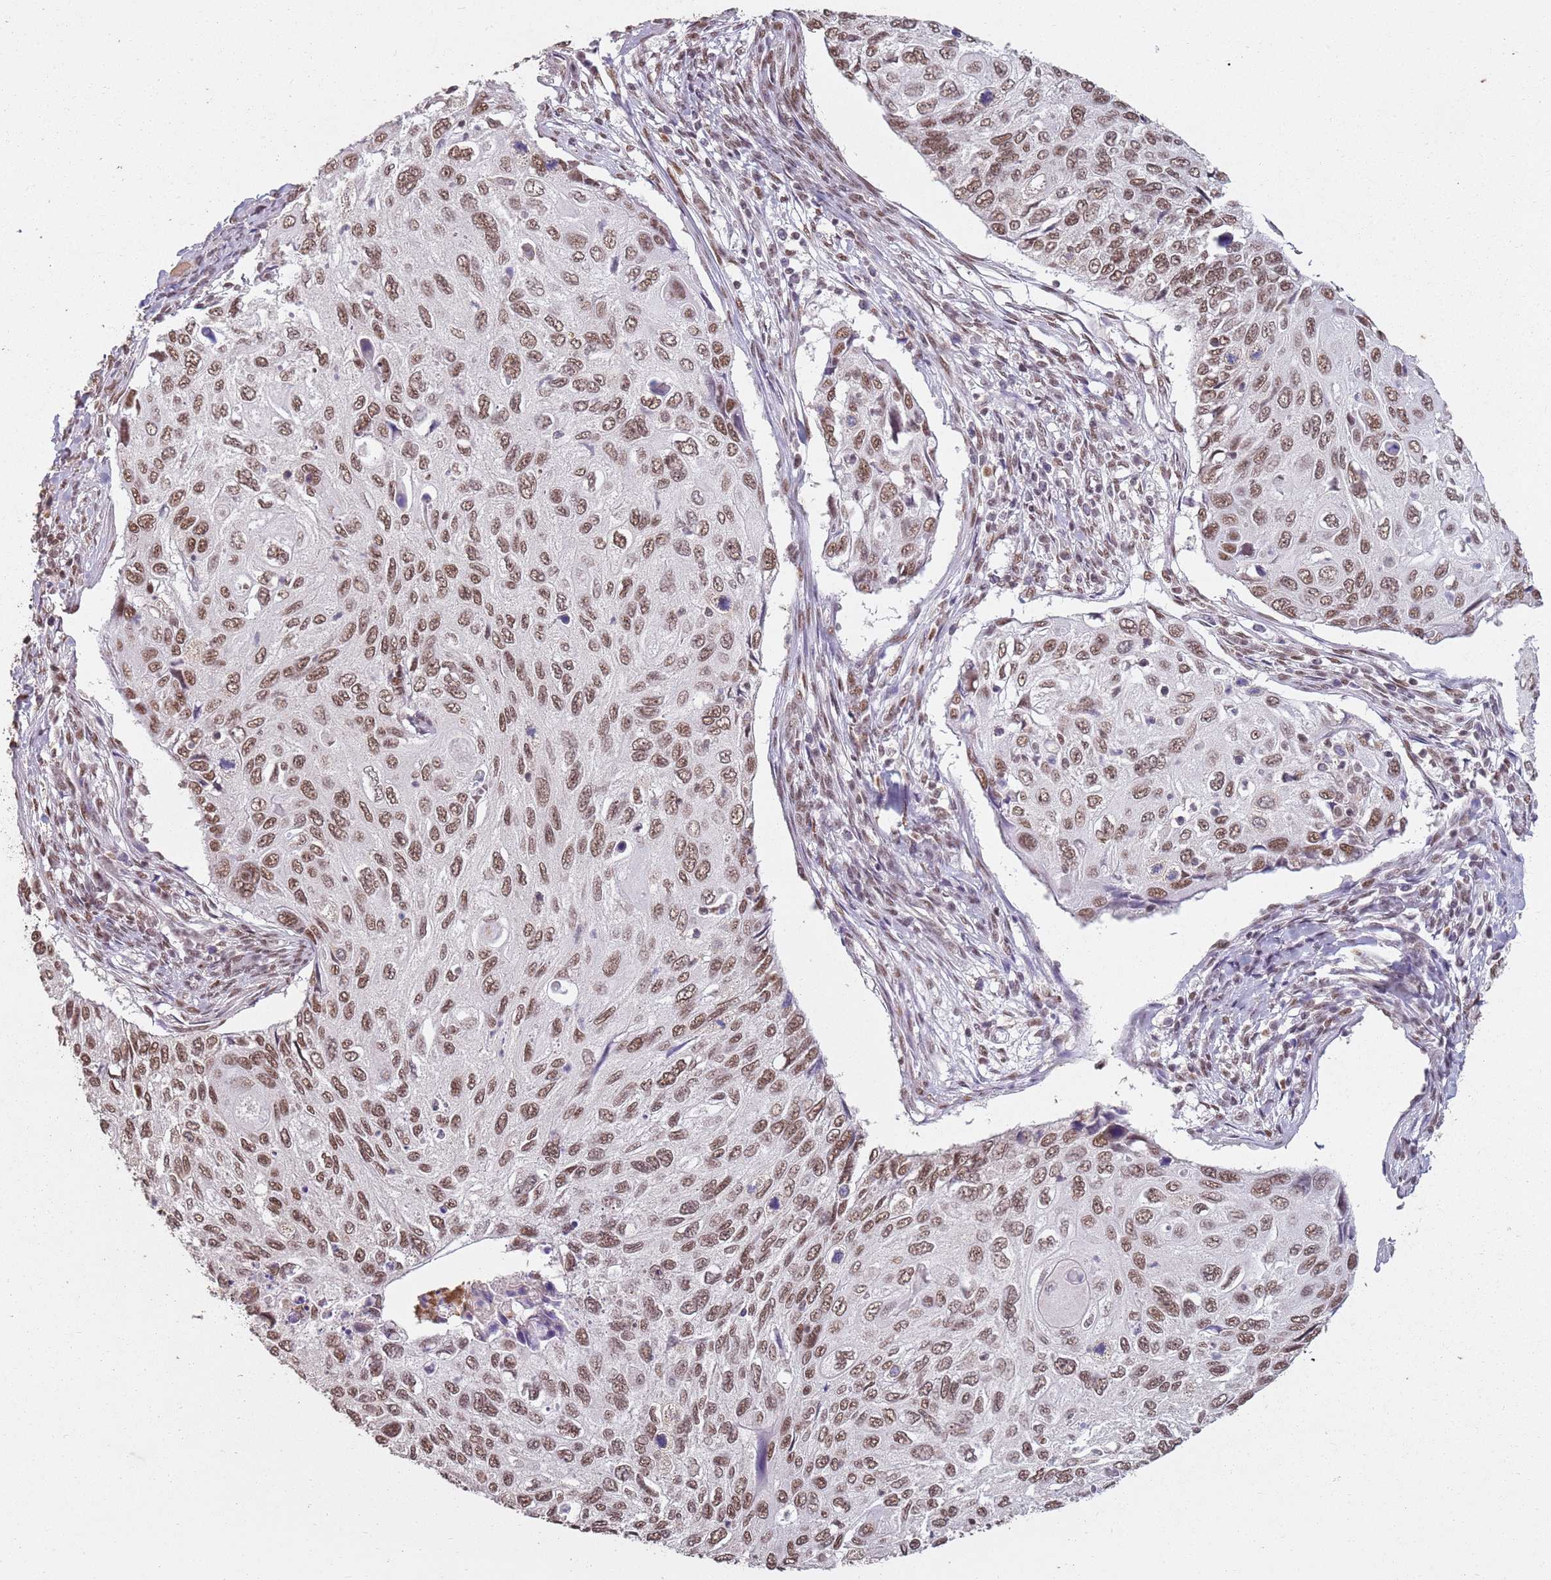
{"staining": {"intensity": "moderate", "quantity": ">75%", "location": "nuclear"}, "tissue": "cervical cancer", "cell_type": "Tumor cells", "image_type": "cancer", "snomed": [{"axis": "morphology", "description": "Squamous cell carcinoma, NOS"}, {"axis": "topography", "description": "Cervix"}], "caption": "A high-resolution photomicrograph shows IHC staining of cervical cancer (squamous cell carcinoma), which reveals moderate nuclear expression in about >75% of tumor cells.", "gene": "ARL14EP", "patient": {"sex": "female", "age": 70}}